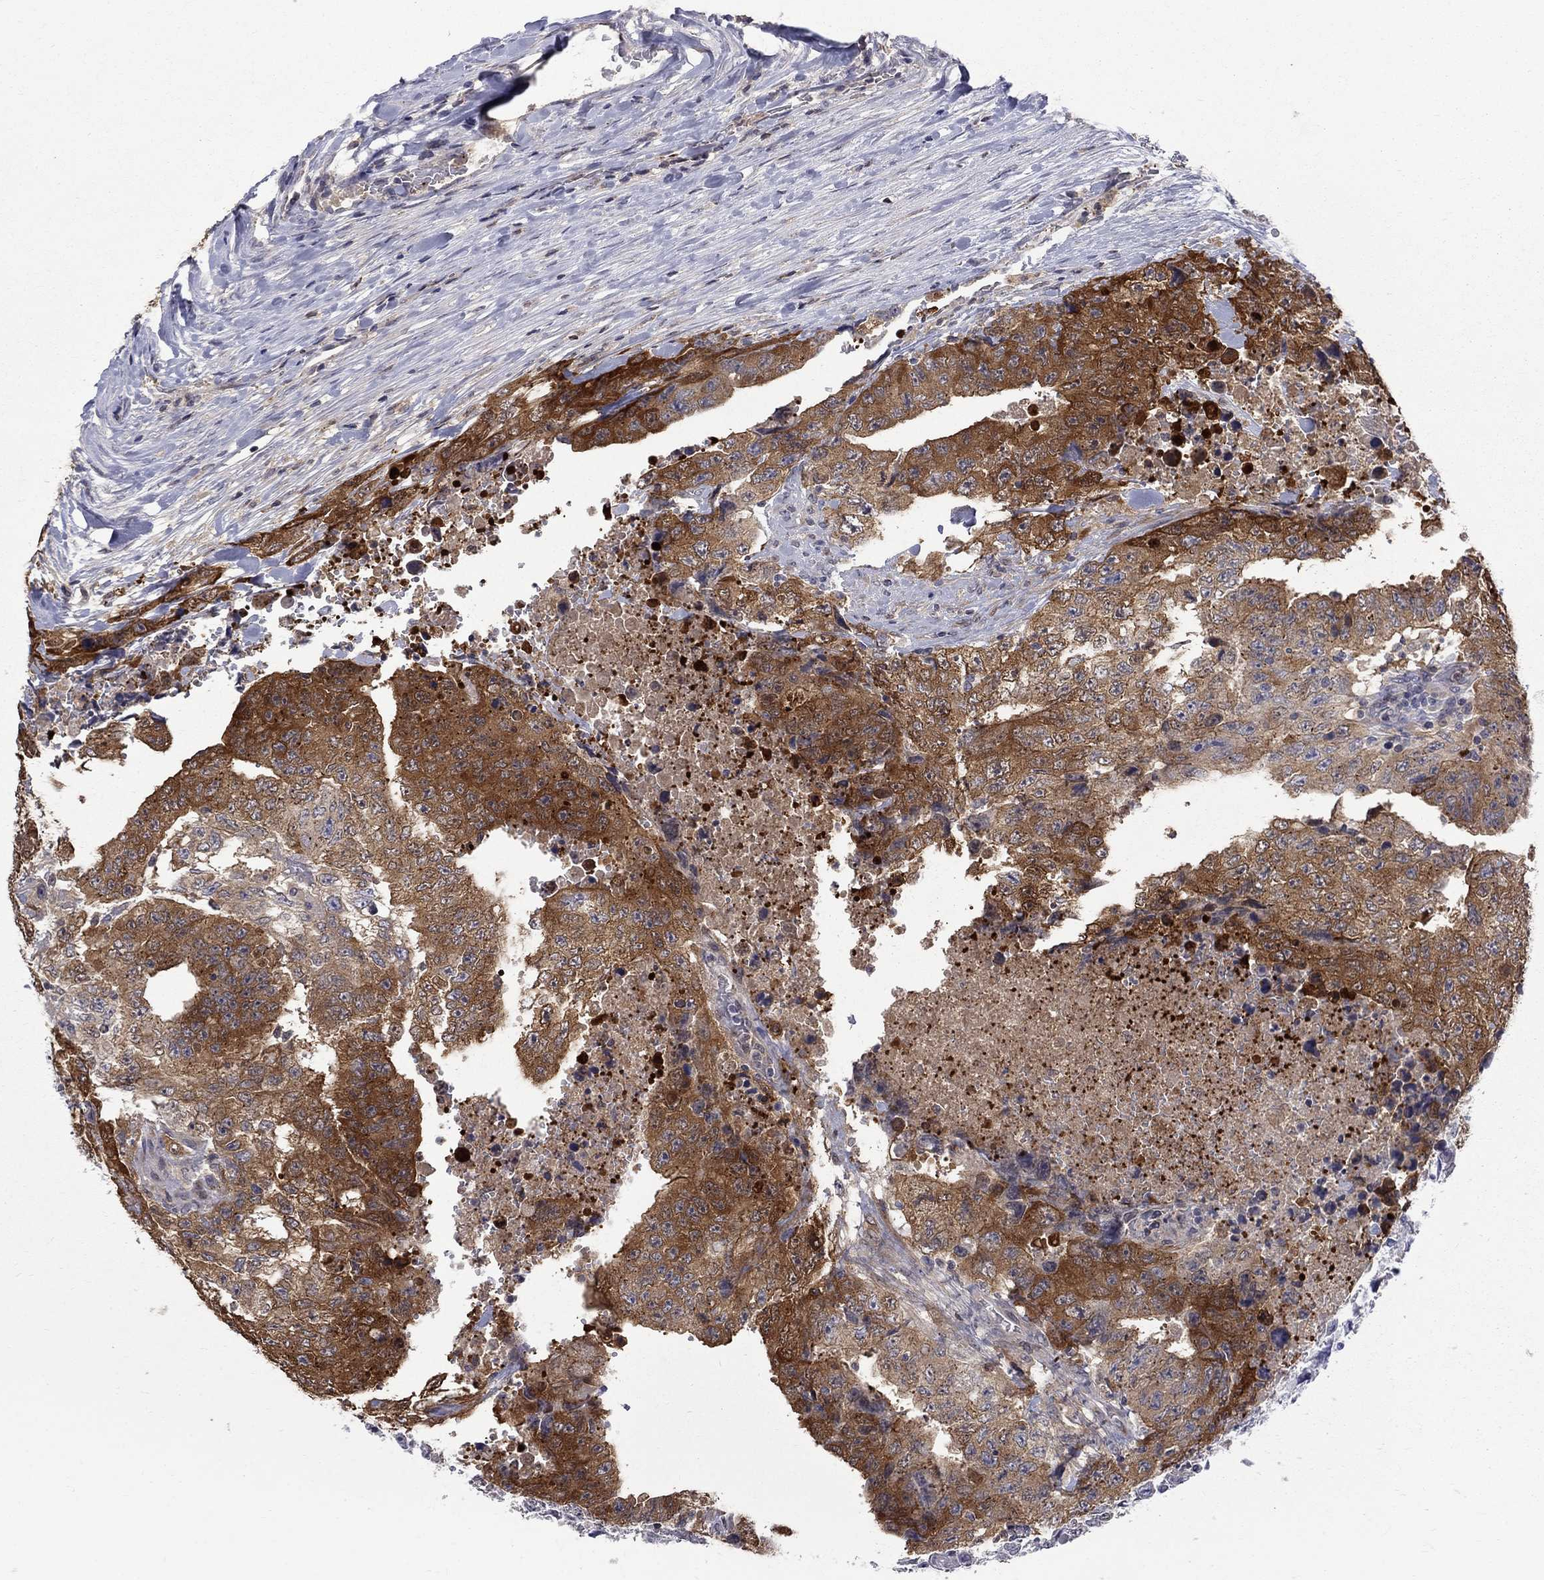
{"staining": {"intensity": "moderate", "quantity": ">75%", "location": "cytoplasmic/membranous"}, "tissue": "testis cancer", "cell_type": "Tumor cells", "image_type": "cancer", "snomed": [{"axis": "morphology", "description": "Carcinoma, Embryonal, NOS"}, {"axis": "topography", "description": "Testis"}], "caption": "Testis embryonal carcinoma stained with DAB (3,3'-diaminobenzidine) immunohistochemistry (IHC) displays medium levels of moderate cytoplasmic/membranous positivity in about >75% of tumor cells. Immunohistochemistry stains the protein in brown and the nuclei are stained blue.", "gene": "HKDC1", "patient": {"sex": "male", "age": 24}}